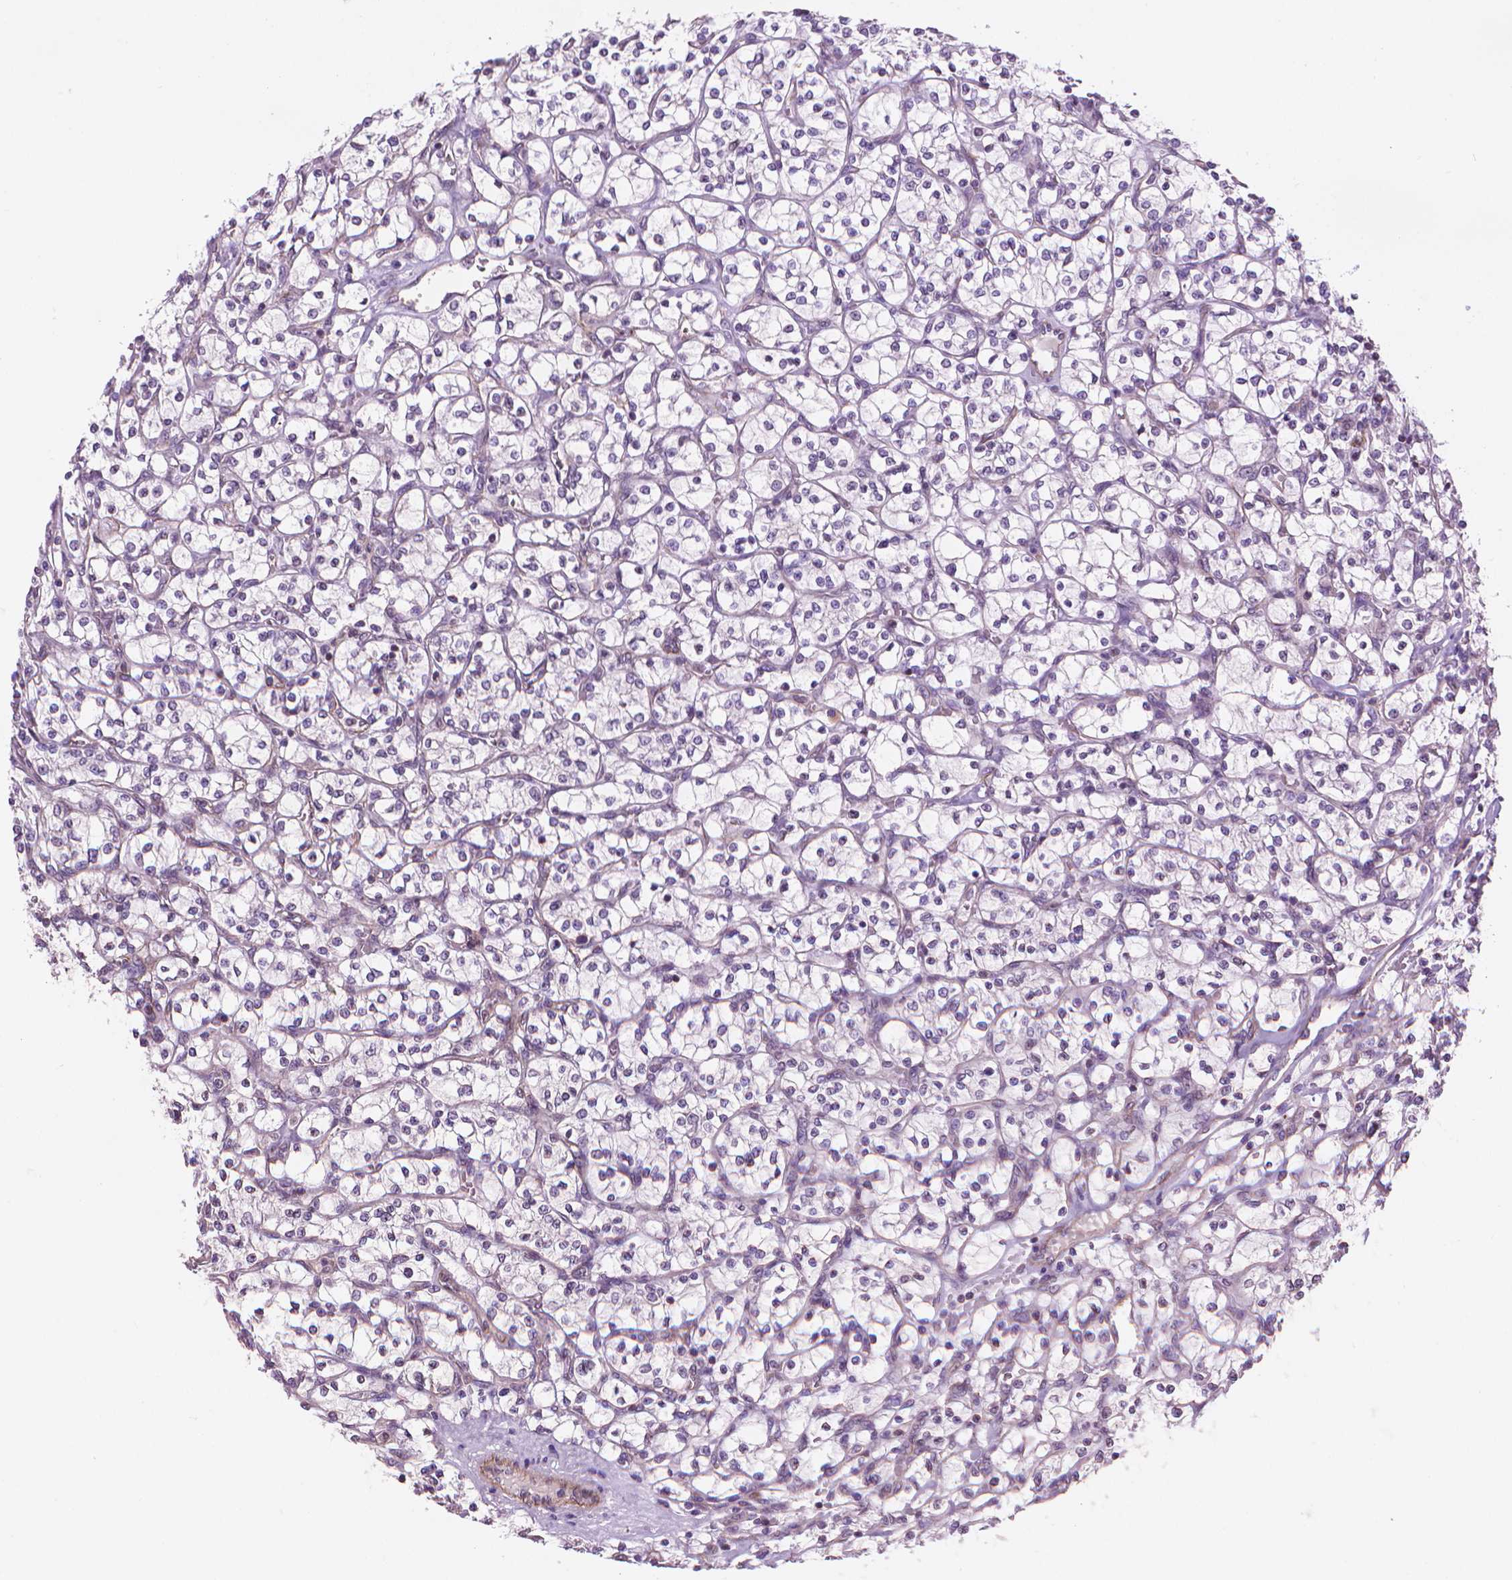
{"staining": {"intensity": "negative", "quantity": "none", "location": "none"}, "tissue": "renal cancer", "cell_type": "Tumor cells", "image_type": "cancer", "snomed": [{"axis": "morphology", "description": "Adenocarcinoma, NOS"}, {"axis": "topography", "description": "Kidney"}], "caption": "Immunohistochemical staining of renal cancer displays no significant positivity in tumor cells.", "gene": "TMEM184A", "patient": {"sex": "female", "age": 64}}